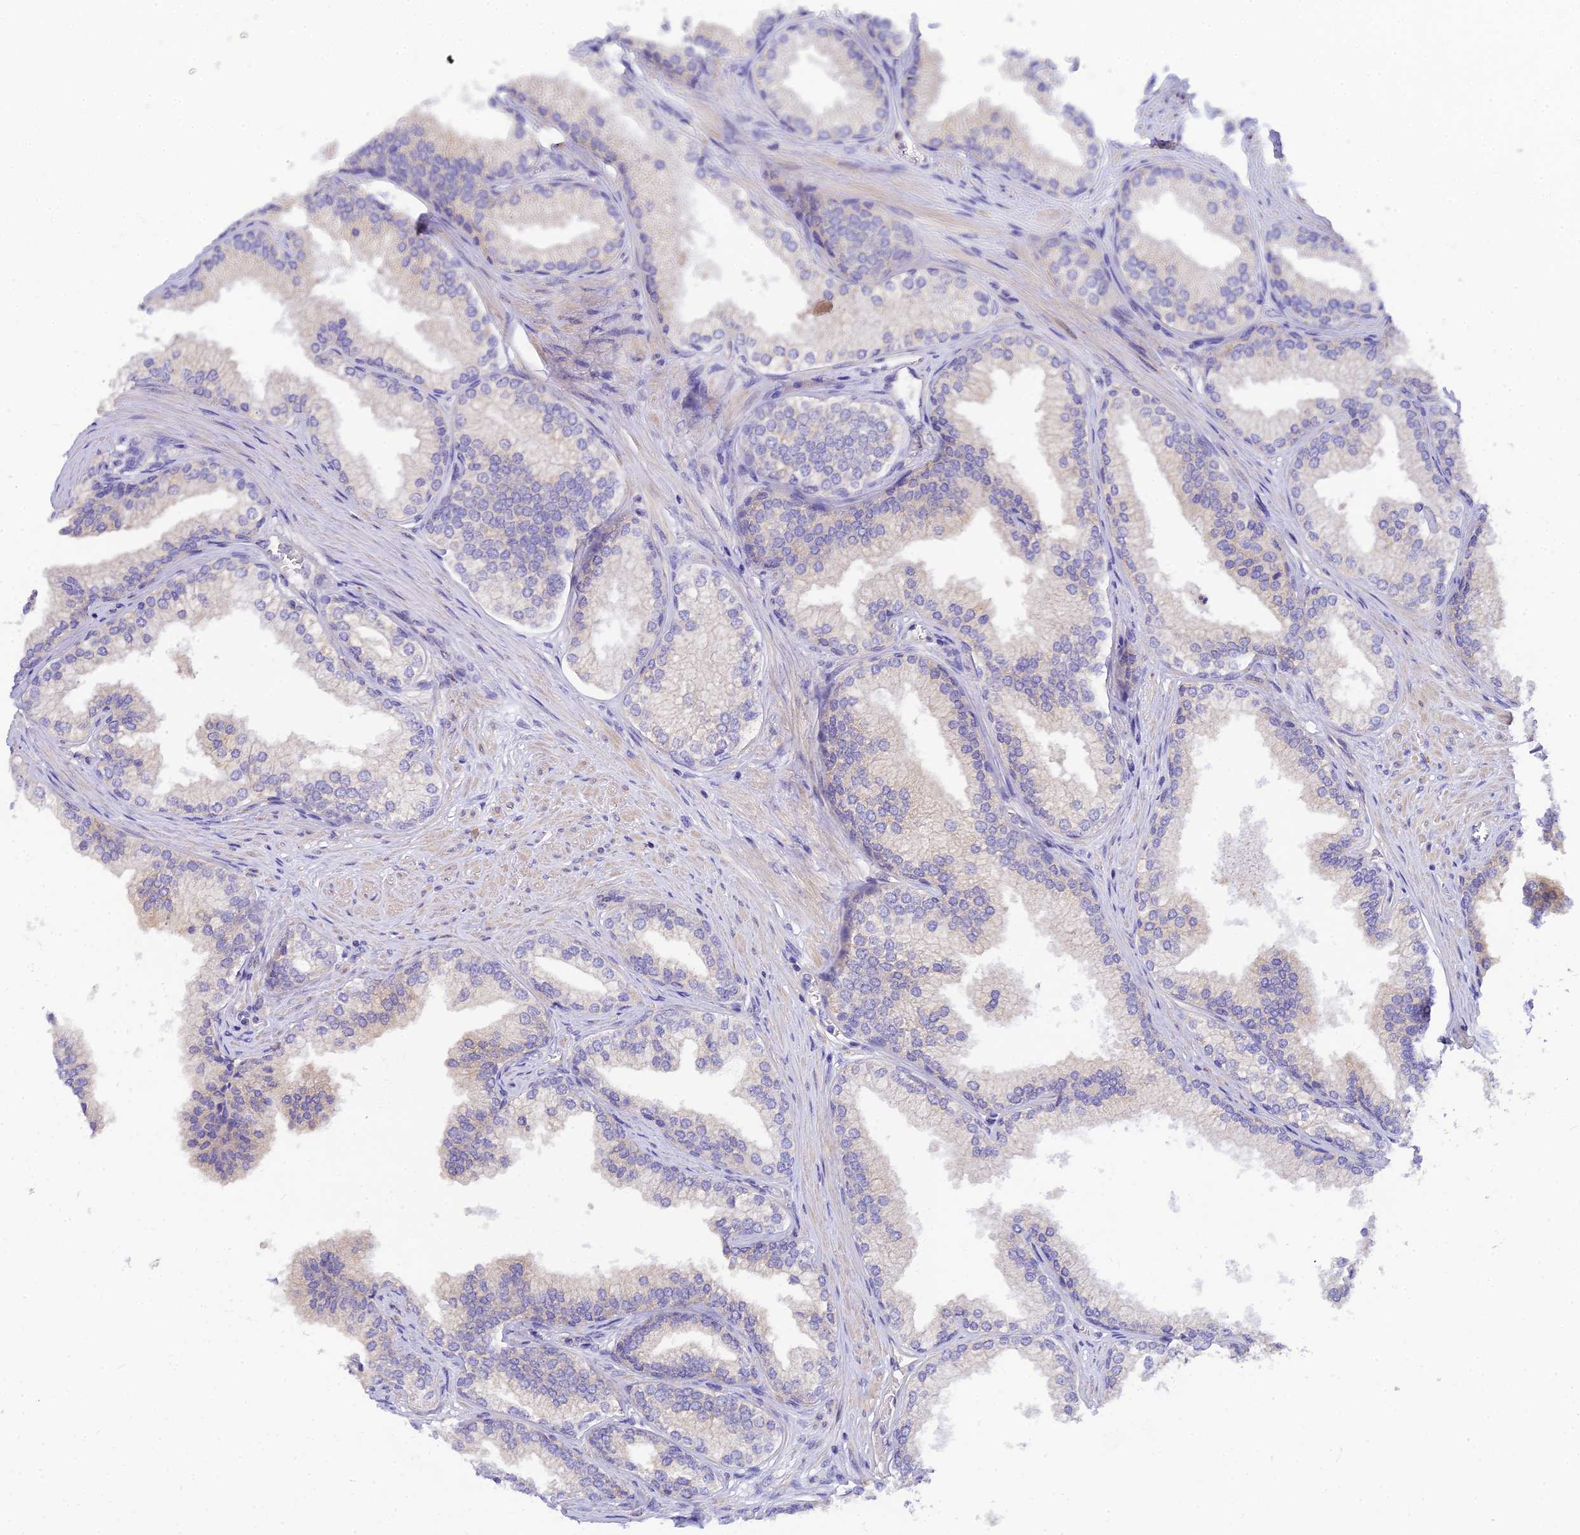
{"staining": {"intensity": "moderate", "quantity": "<25%", "location": "cytoplasmic/membranous"}, "tissue": "prostate", "cell_type": "Glandular cells", "image_type": "normal", "snomed": [{"axis": "morphology", "description": "Normal tissue, NOS"}, {"axis": "topography", "description": "Prostate"}], "caption": "This histopathology image displays benign prostate stained with immunohistochemistry (IHC) to label a protein in brown. The cytoplasmic/membranous of glandular cells show moderate positivity for the protein. Nuclei are counter-stained blue.", "gene": "ARL8A", "patient": {"sex": "male", "age": 76}}